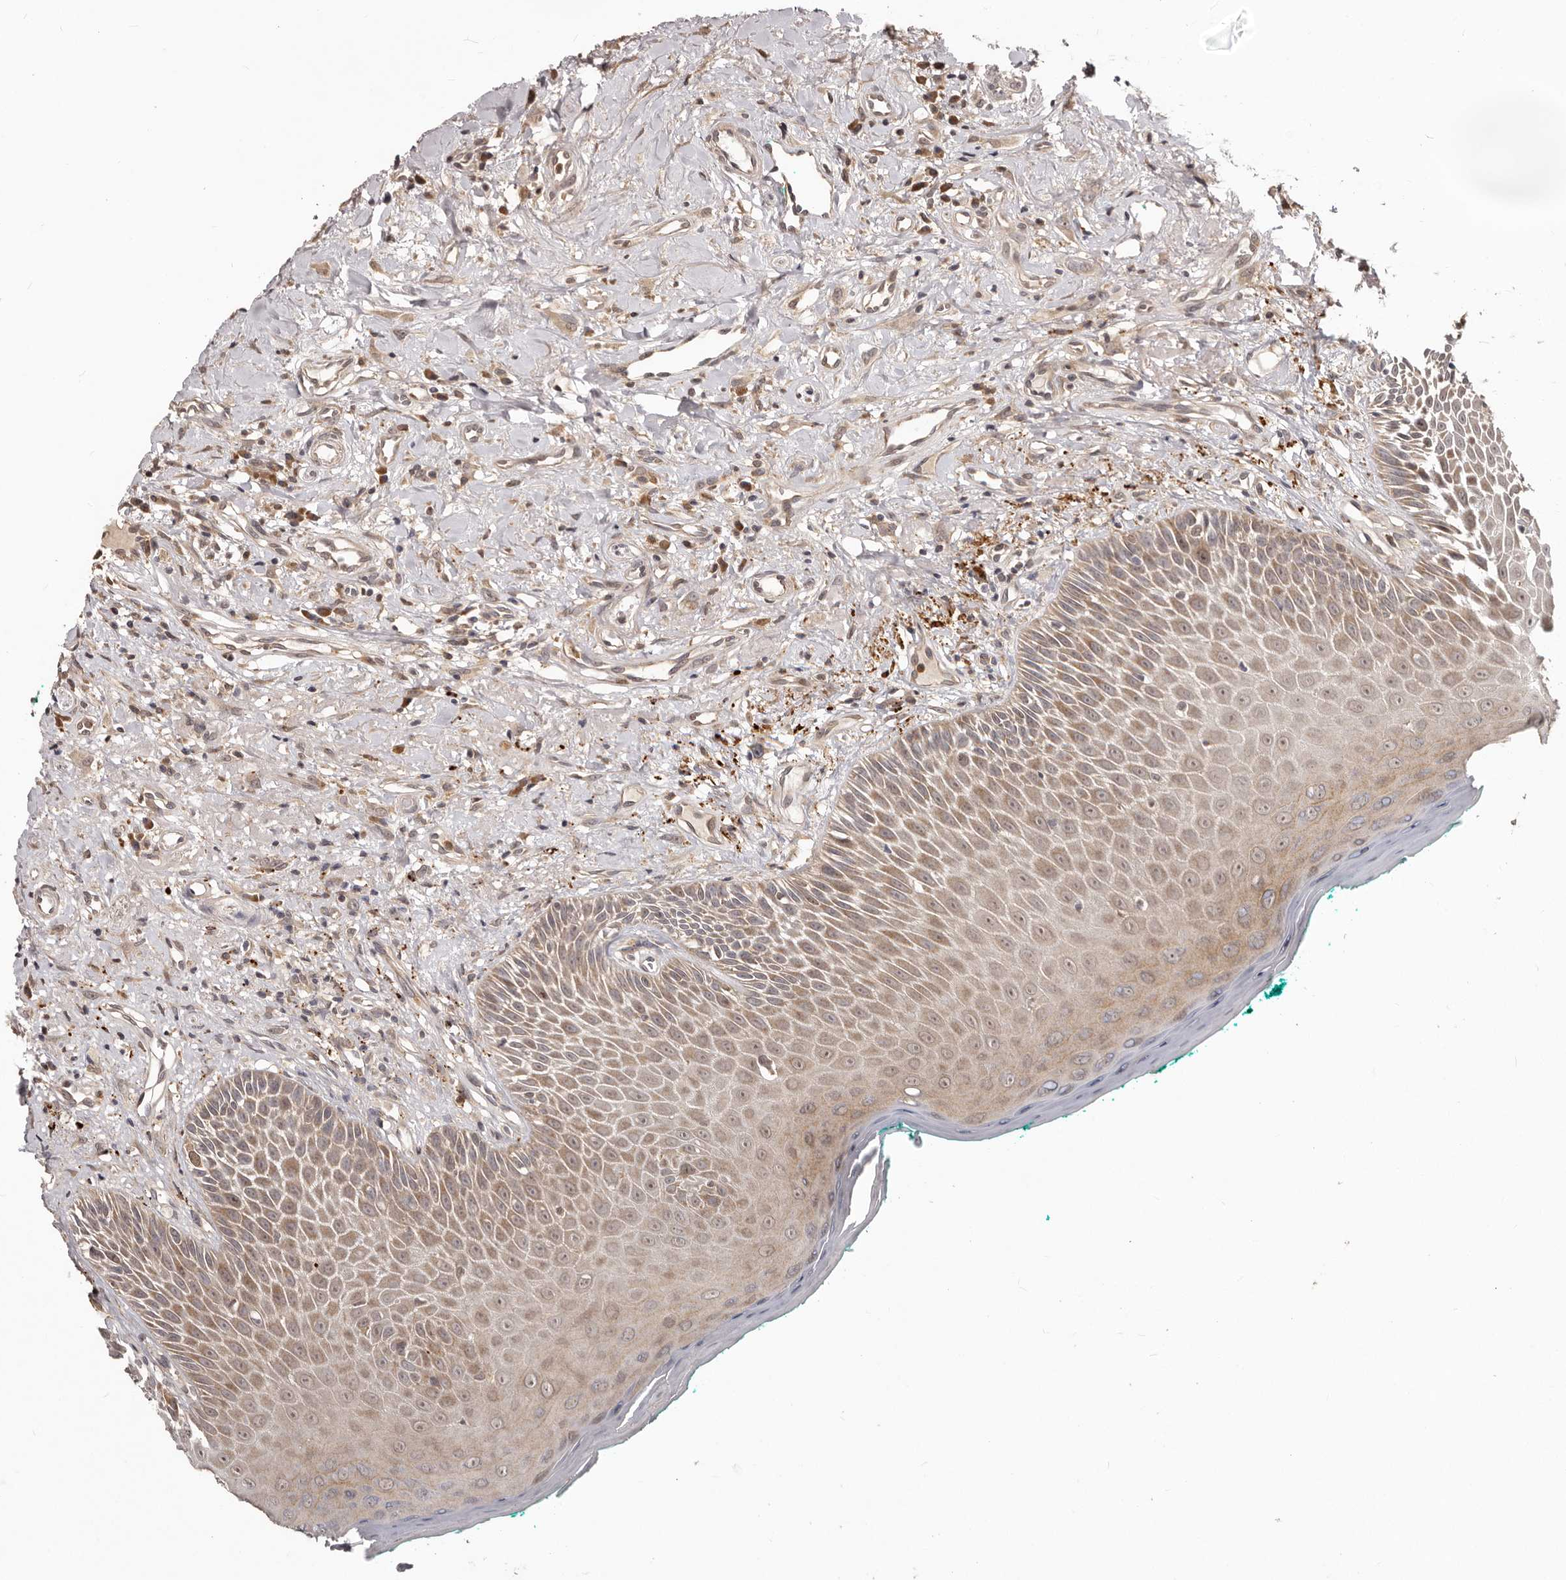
{"staining": {"intensity": "moderate", "quantity": ">75%", "location": "cytoplasmic/membranous,nuclear"}, "tissue": "oral mucosa", "cell_type": "Squamous epithelial cells", "image_type": "normal", "snomed": [{"axis": "morphology", "description": "Normal tissue, NOS"}, {"axis": "topography", "description": "Oral tissue"}], "caption": "Protein expression analysis of normal human oral mucosa reveals moderate cytoplasmic/membranous,nuclear positivity in about >75% of squamous epithelial cells. (Brightfield microscopy of DAB IHC at high magnification).", "gene": "RNF187", "patient": {"sex": "female", "age": 70}}